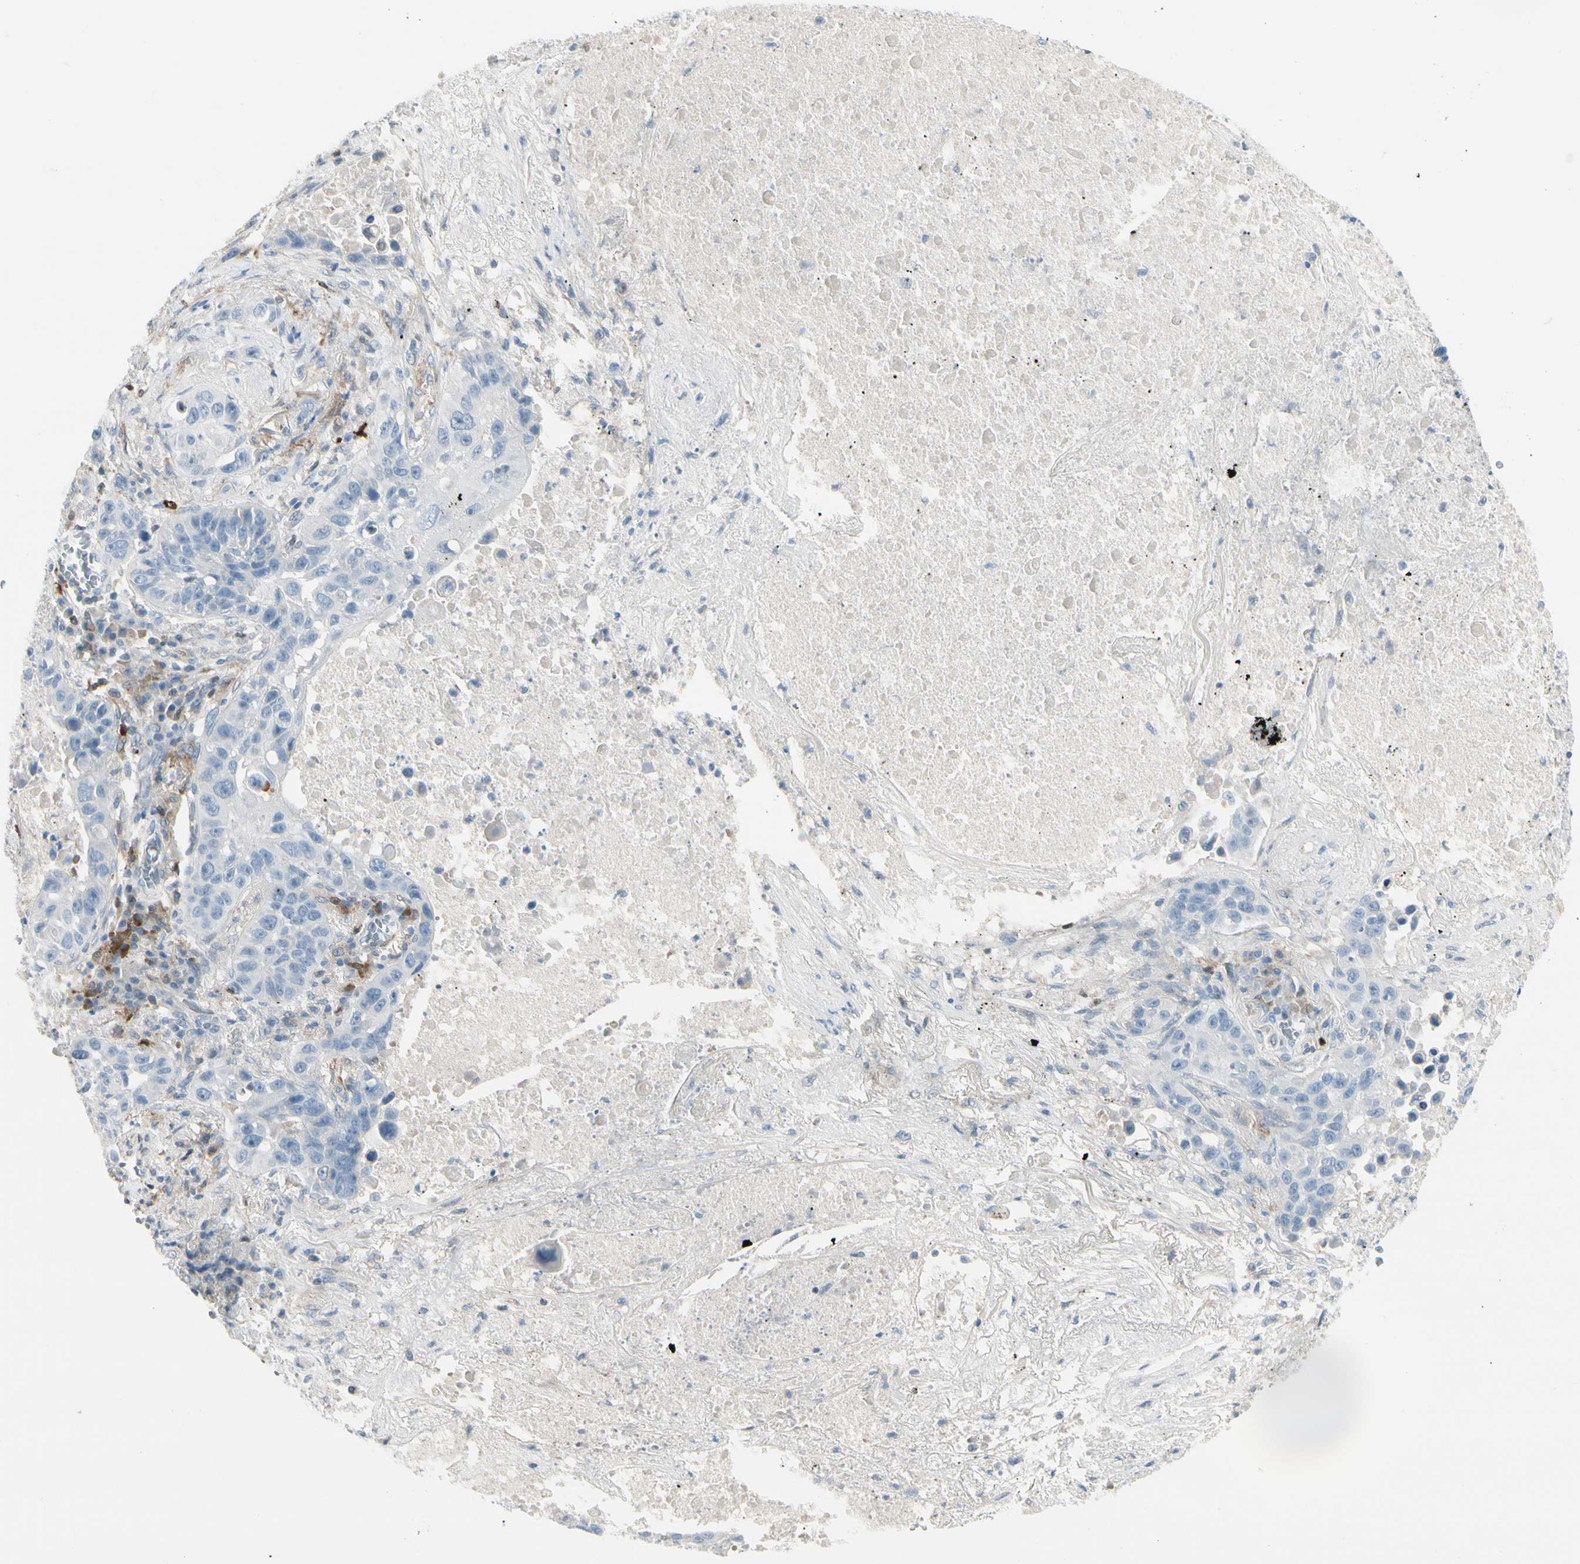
{"staining": {"intensity": "negative", "quantity": "none", "location": "none"}, "tissue": "lung cancer", "cell_type": "Tumor cells", "image_type": "cancer", "snomed": [{"axis": "morphology", "description": "Squamous cell carcinoma, NOS"}, {"axis": "topography", "description": "Lung"}], "caption": "Lung squamous cell carcinoma stained for a protein using immunohistochemistry exhibits no positivity tumor cells.", "gene": "TRAF1", "patient": {"sex": "male", "age": 57}}